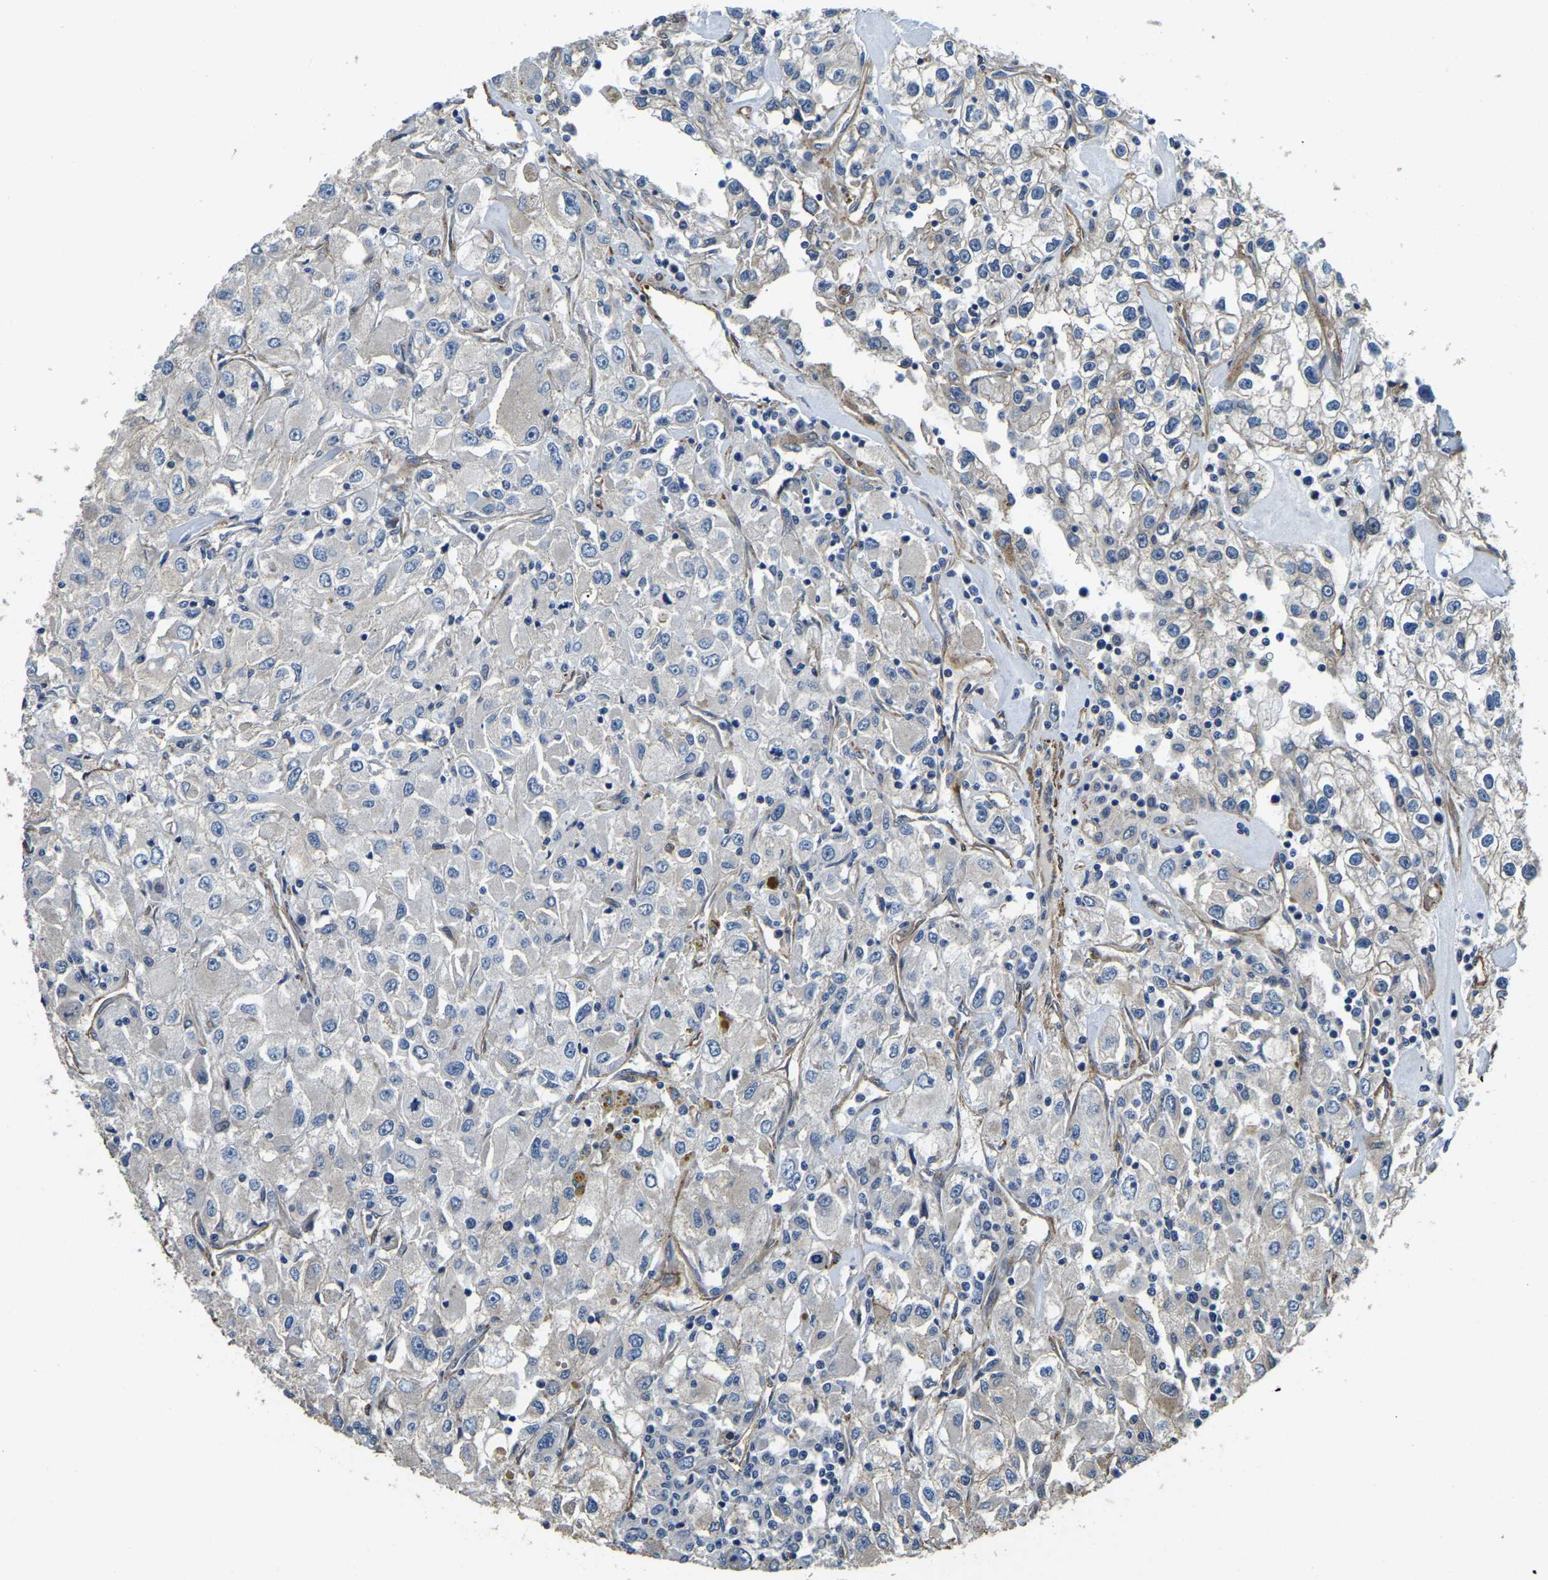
{"staining": {"intensity": "negative", "quantity": "none", "location": "none"}, "tissue": "renal cancer", "cell_type": "Tumor cells", "image_type": "cancer", "snomed": [{"axis": "morphology", "description": "Adenocarcinoma, NOS"}, {"axis": "topography", "description": "Kidney"}], "caption": "This photomicrograph is of renal cancer (adenocarcinoma) stained with immunohistochemistry to label a protein in brown with the nuclei are counter-stained blue. There is no expression in tumor cells.", "gene": "RNF39", "patient": {"sex": "female", "age": 52}}